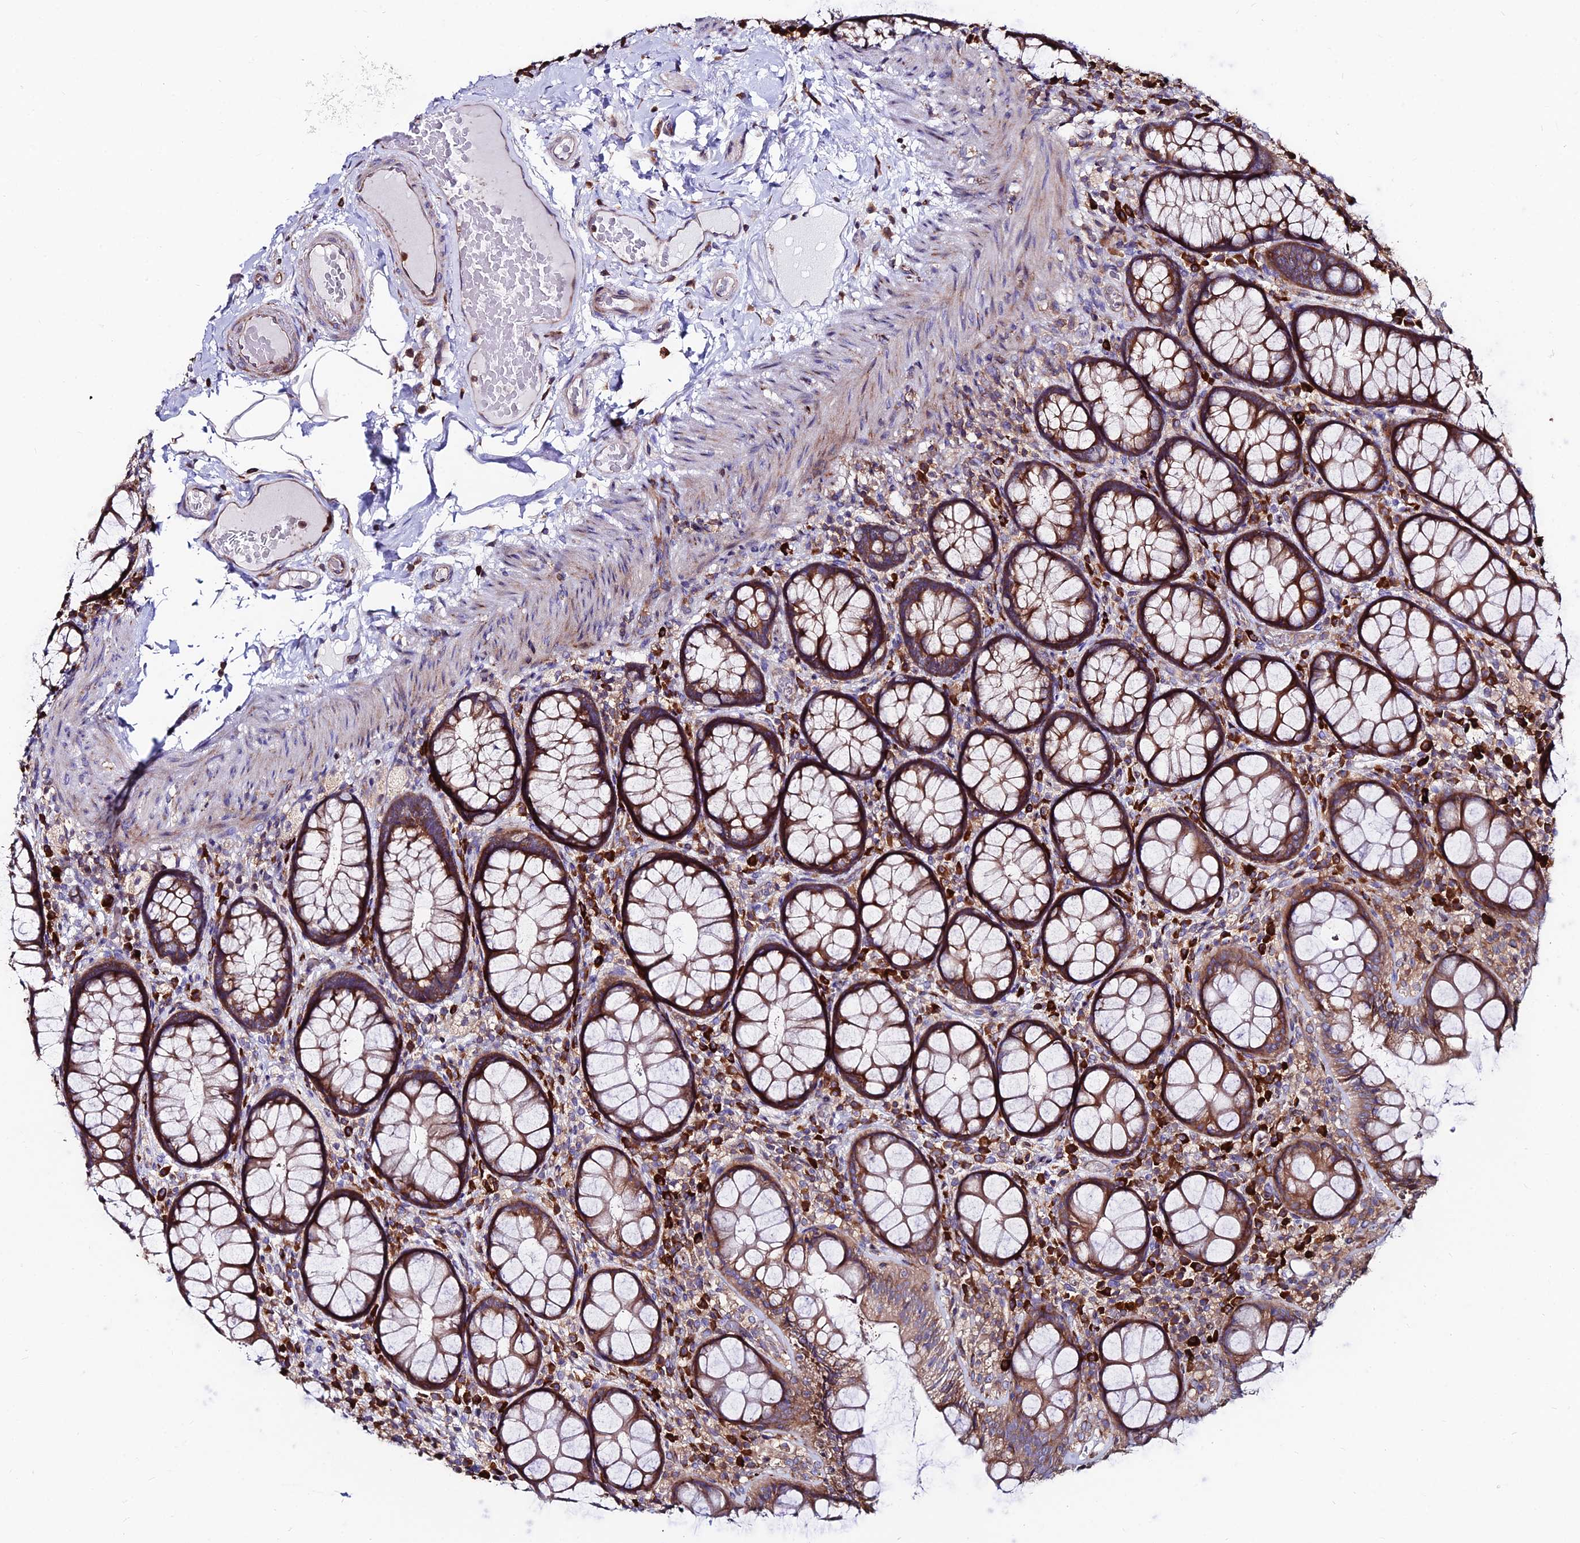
{"staining": {"intensity": "strong", "quantity": ">75%", "location": "cytoplasmic/membranous"}, "tissue": "rectum", "cell_type": "Glandular cells", "image_type": "normal", "snomed": [{"axis": "morphology", "description": "Normal tissue, NOS"}, {"axis": "topography", "description": "Rectum"}], "caption": "Unremarkable rectum demonstrates strong cytoplasmic/membranous positivity in about >75% of glandular cells The staining is performed using DAB brown chromogen to label protein expression. The nuclei are counter-stained blue using hematoxylin..", "gene": "EIF3K", "patient": {"sex": "male", "age": 83}}